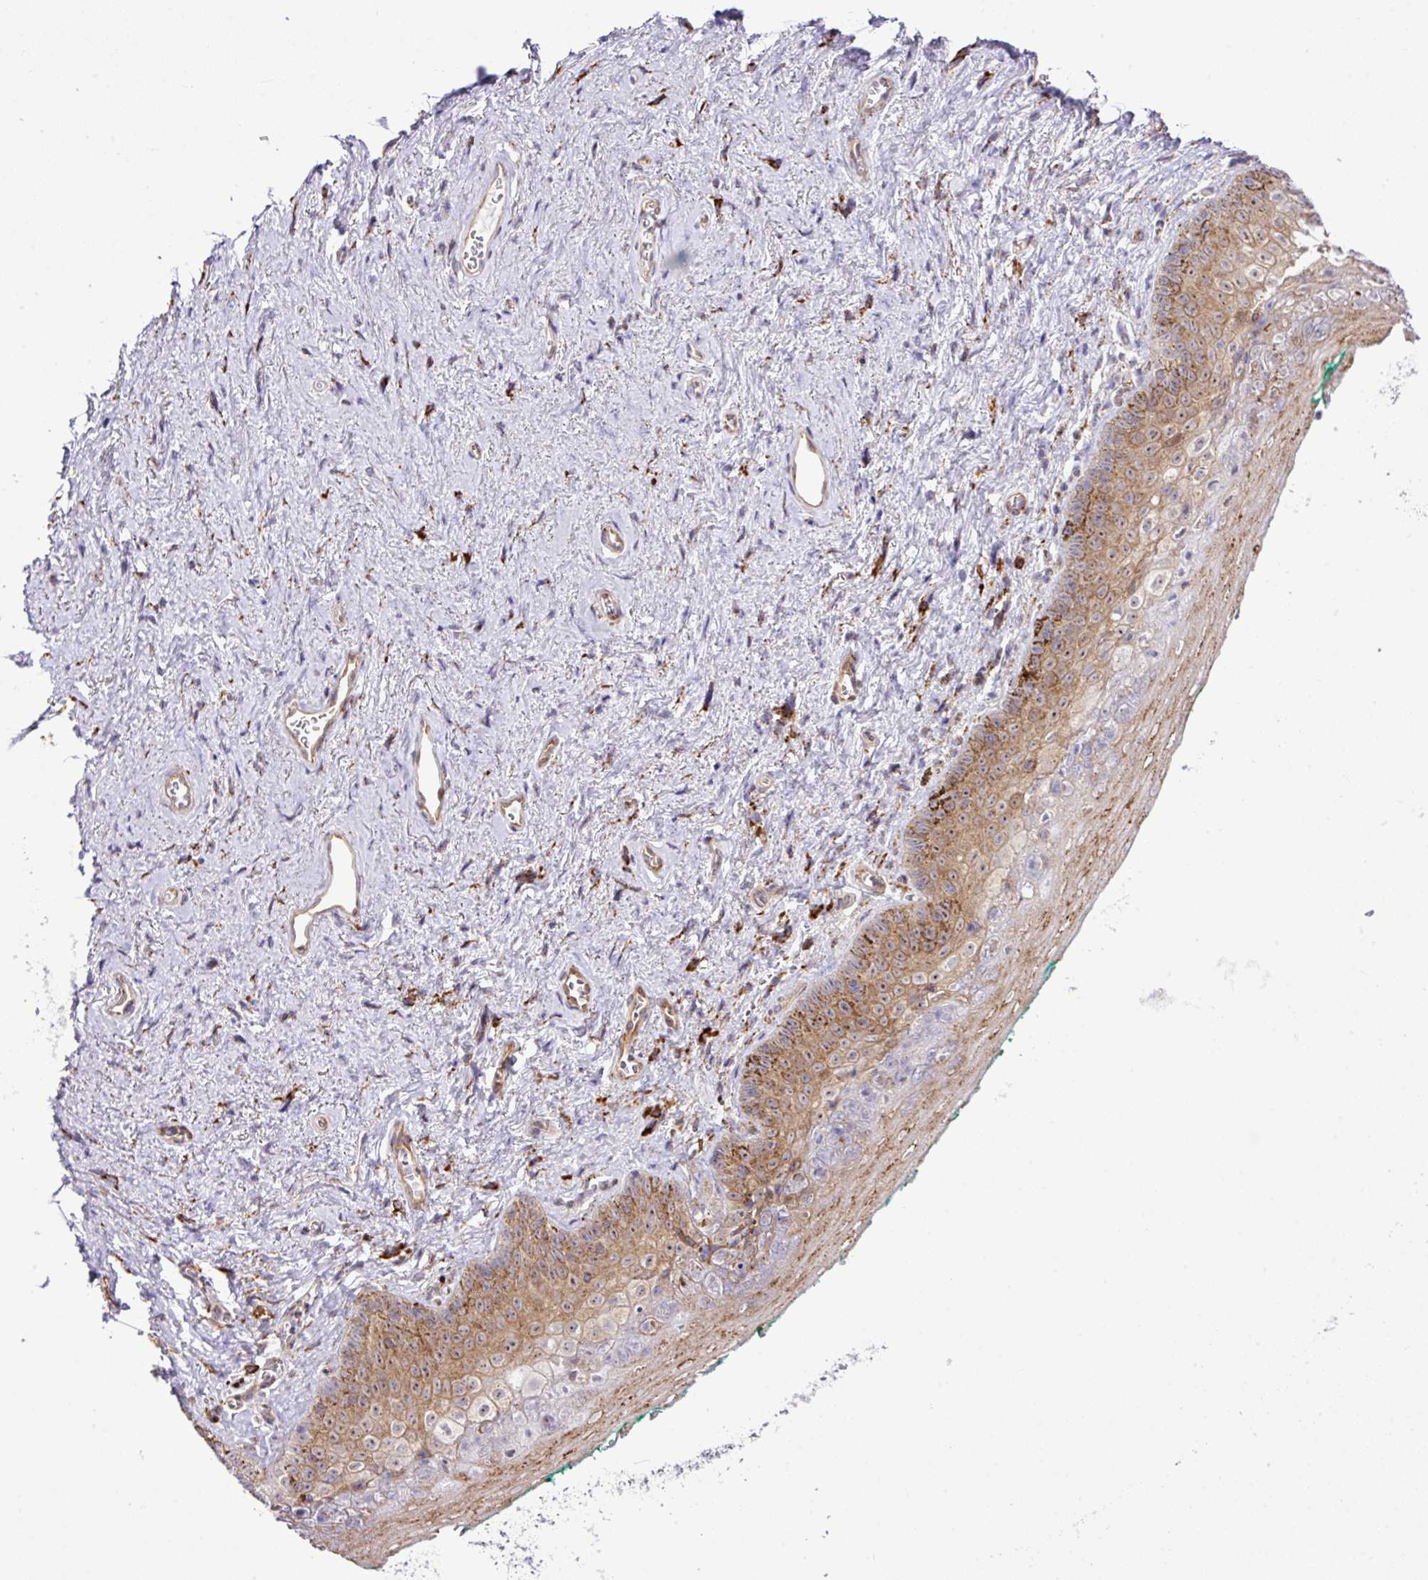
{"staining": {"intensity": "moderate", "quantity": ">75%", "location": "cytoplasmic/membranous"}, "tissue": "vagina", "cell_type": "Squamous epithelial cells", "image_type": "normal", "snomed": [{"axis": "morphology", "description": "Normal tissue, NOS"}, {"axis": "topography", "description": "Vulva"}, {"axis": "topography", "description": "Vagina"}, {"axis": "topography", "description": "Peripheral nerve tissue"}], "caption": "Unremarkable vagina was stained to show a protein in brown. There is medium levels of moderate cytoplasmic/membranous expression in approximately >75% of squamous epithelial cells.", "gene": "CFAP97", "patient": {"sex": "female", "age": 66}}